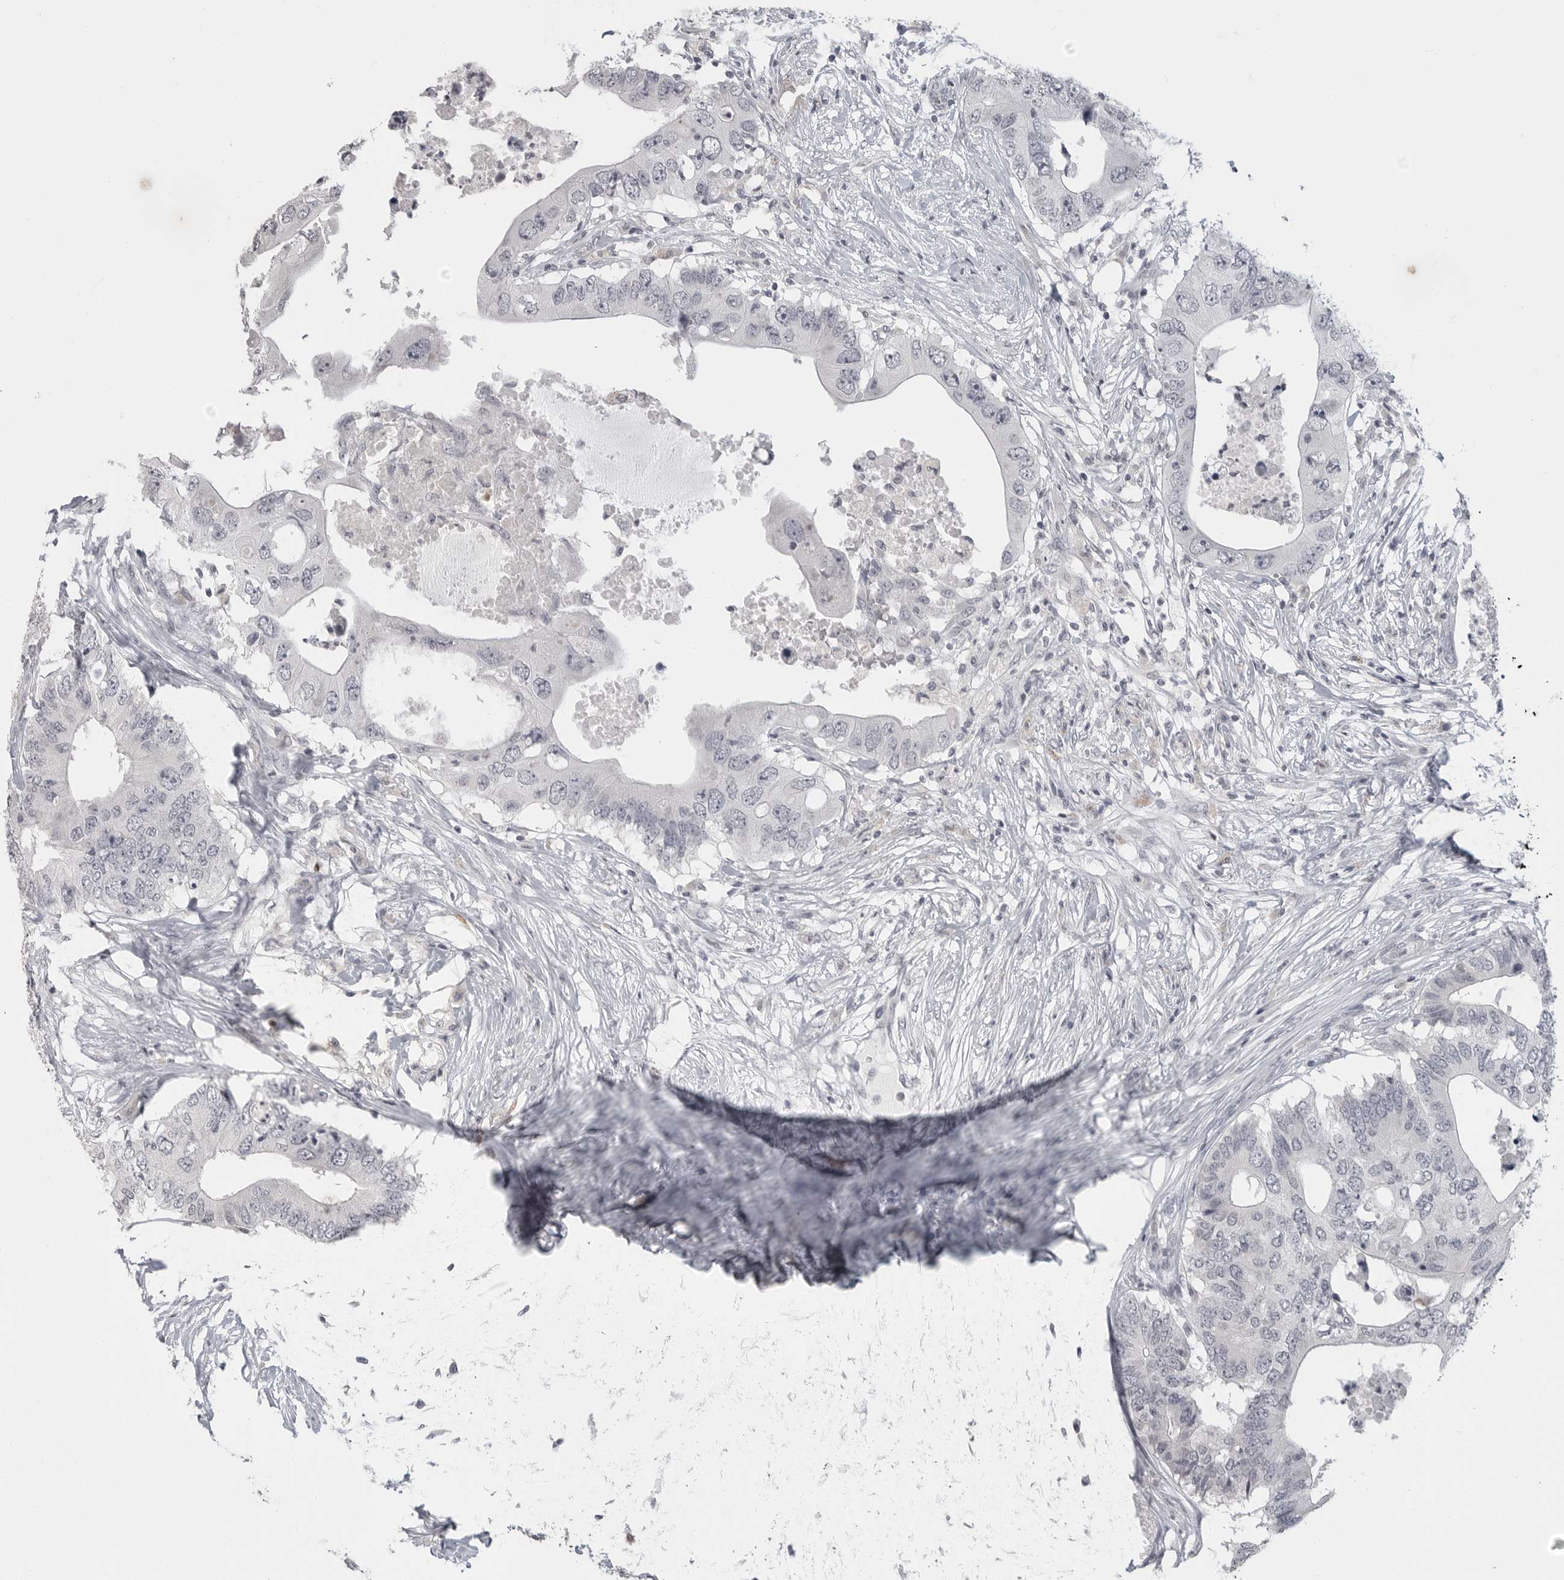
{"staining": {"intensity": "negative", "quantity": "none", "location": "none"}, "tissue": "colorectal cancer", "cell_type": "Tumor cells", "image_type": "cancer", "snomed": [{"axis": "morphology", "description": "Adenocarcinoma, NOS"}, {"axis": "topography", "description": "Colon"}], "caption": "Tumor cells are negative for protein expression in human colorectal adenocarcinoma.", "gene": "PRSS1", "patient": {"sex": "male", "age": 71}}